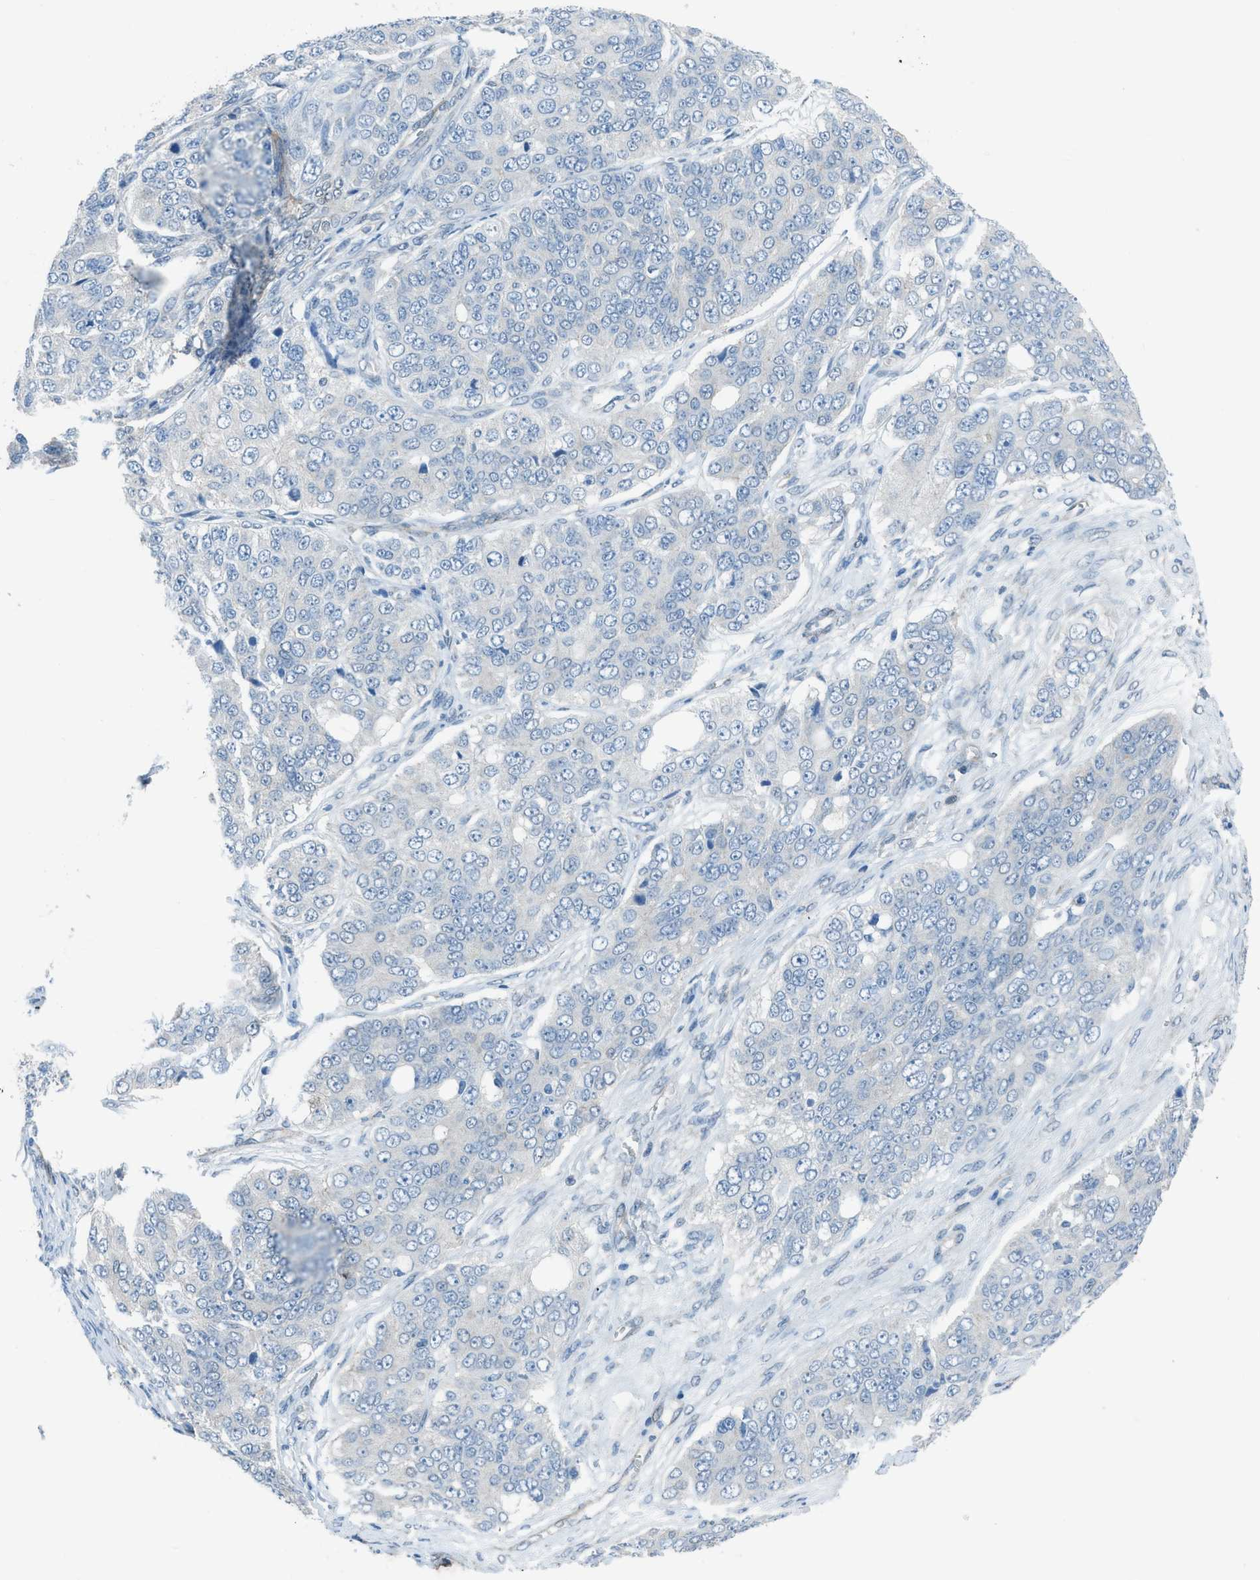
{"staining": {"intensity": "negative", "quantity": "none", "location": "none"}, "tissue": "ovarian cancer", "cell_type": "Tumor cells", "image_type": "cancer", "snomed": [{"axis": "morphology", "description": "Carcinoma, endometroid"}, {"axis": "topography", "description": "Ovary"}], "caption": "A high-resolution histopathology image shows immunohistochemistry (IHC) staining of ovarian cancer, which displays no significant staining in tumor cells.", "gene": "PRKN", "patient": {"sex": "female", "age": 51}}